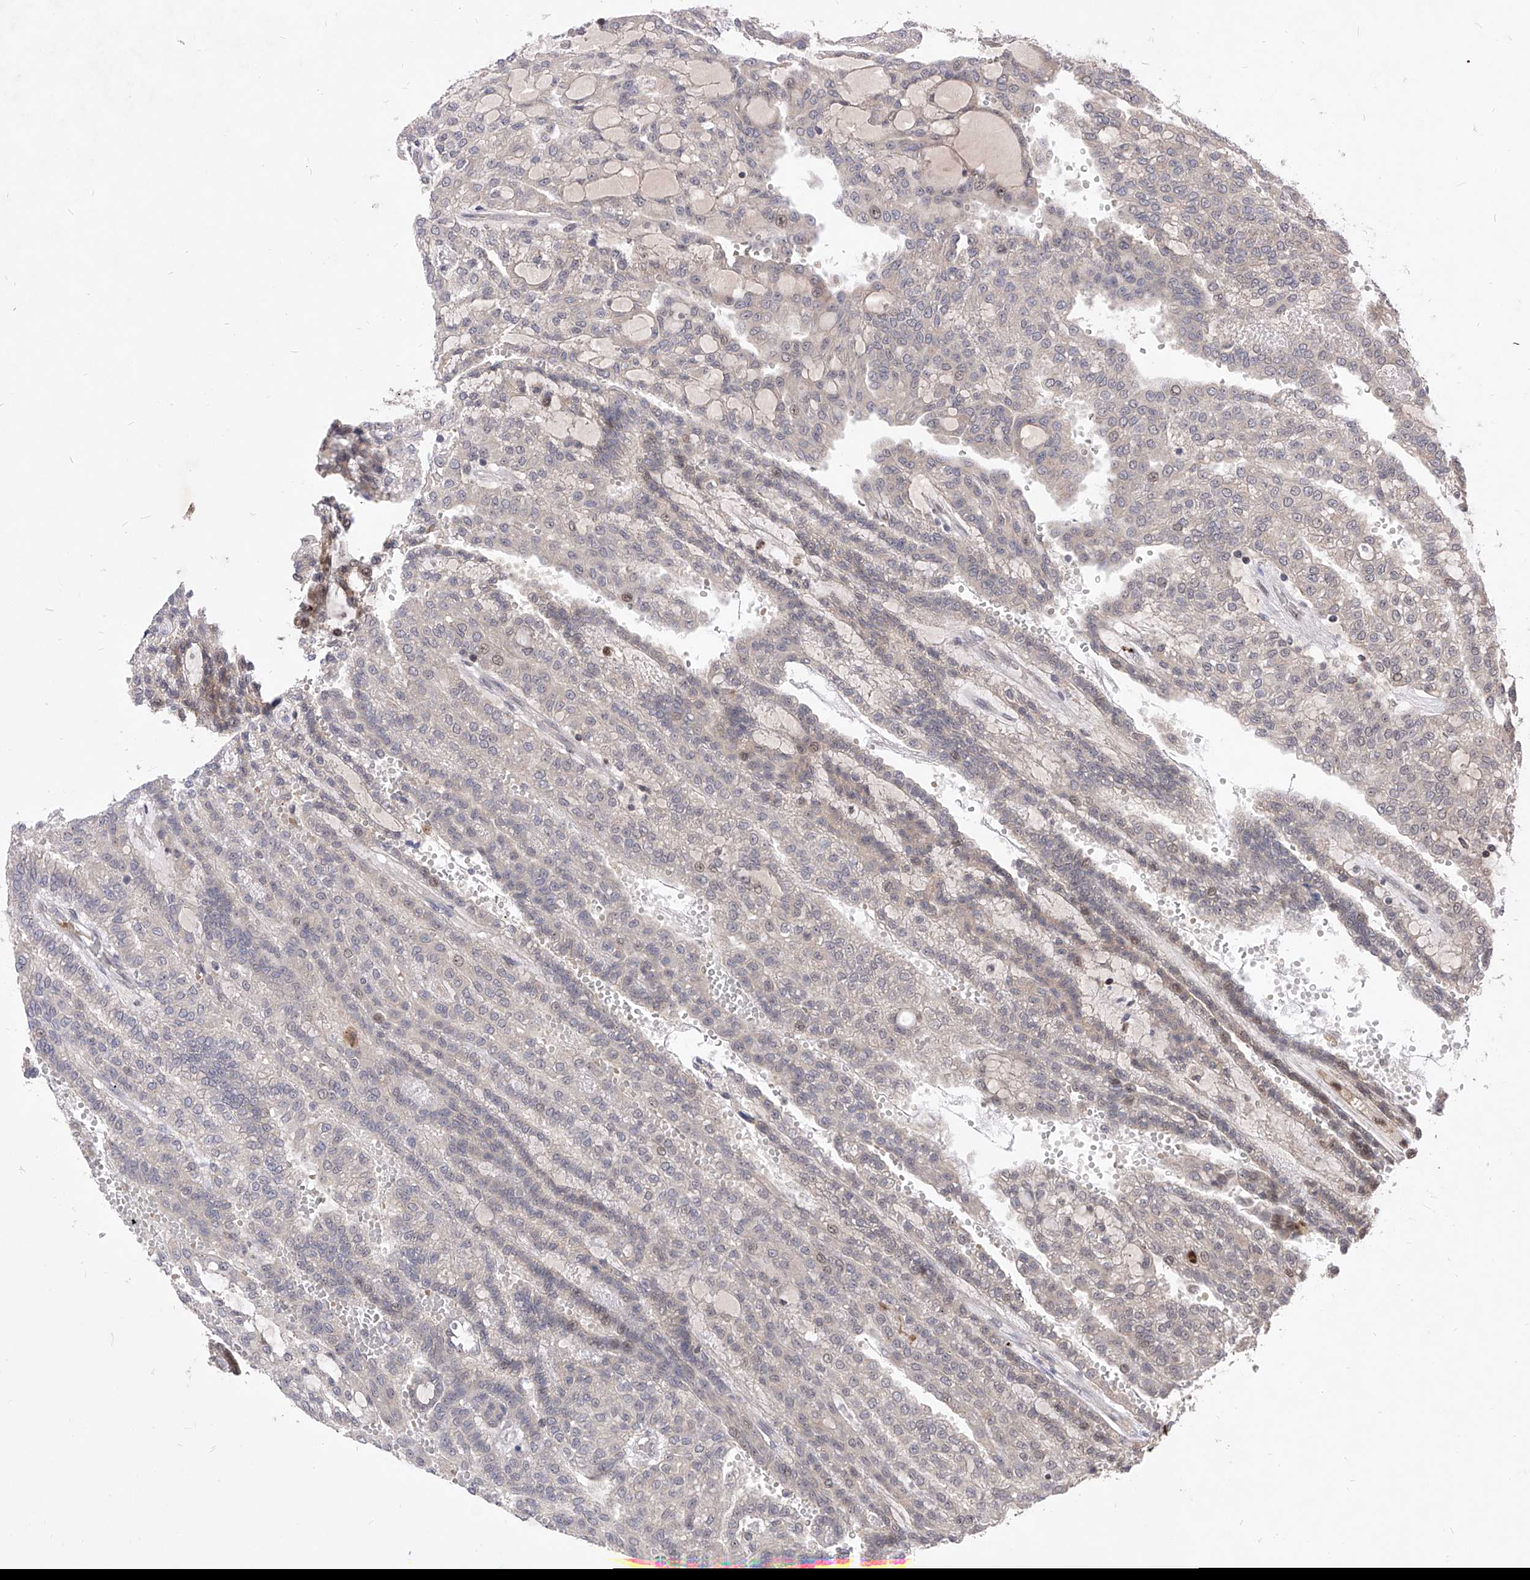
{"staining": {"intensity": "negative", "quantity": "none", "location": "none"}, "tissue": "renal cancer", "cell_type": "Tumor cells", "image_type": "cancer", "snomed": [{"axis": "morphology", "description": "Adenocarcinoma, NOS"}, {"axis": "topography", "description": "Kidney"}], "caption": "A micrograph of renal cancer stained for a protein exhibits no brown staining in tumor cells.", "gene": "LGR4", "patient": {"sex": "male", "age": 63}}